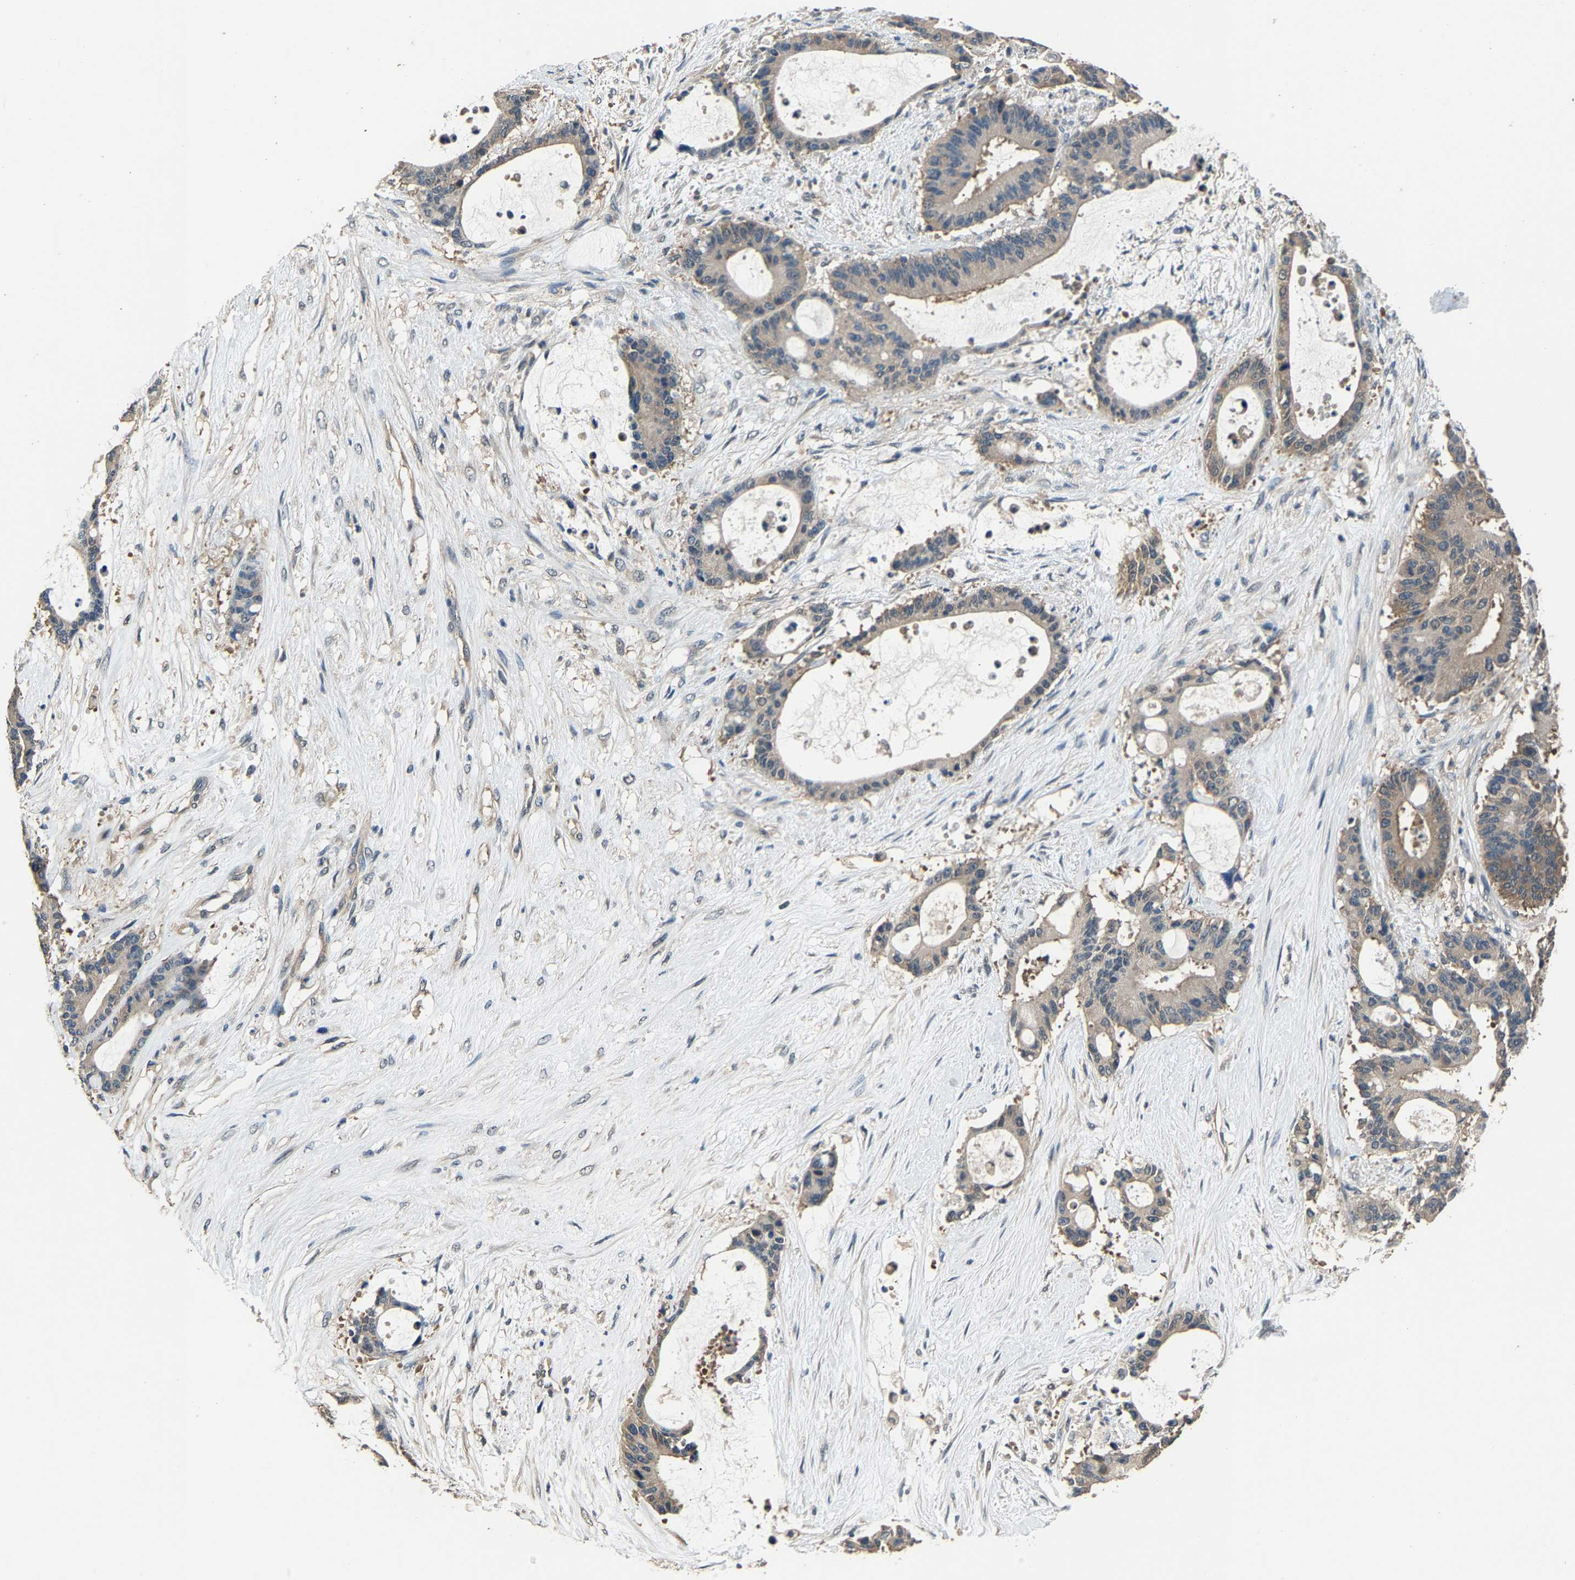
{"staining": {"intensity": "weak", "quantity": "<25%", "location": "cytoplasmic/membranous"}, "tissue": "liver cancer", "cell_type": "Tumor cells", "image_type": "cancer", "snomed": [{"axis": "morphology", "description": "Cholangiocarcinoma"}, {"axis": "topography", "description": "Liver"}], "caption": "Liver cancer was stained to show a protein in brown. There is no significant staining in tumor cells. (DAB IHC, high magnification).", "gene": "ABCC9", "patient": {"sex": "female", "age": 73}}